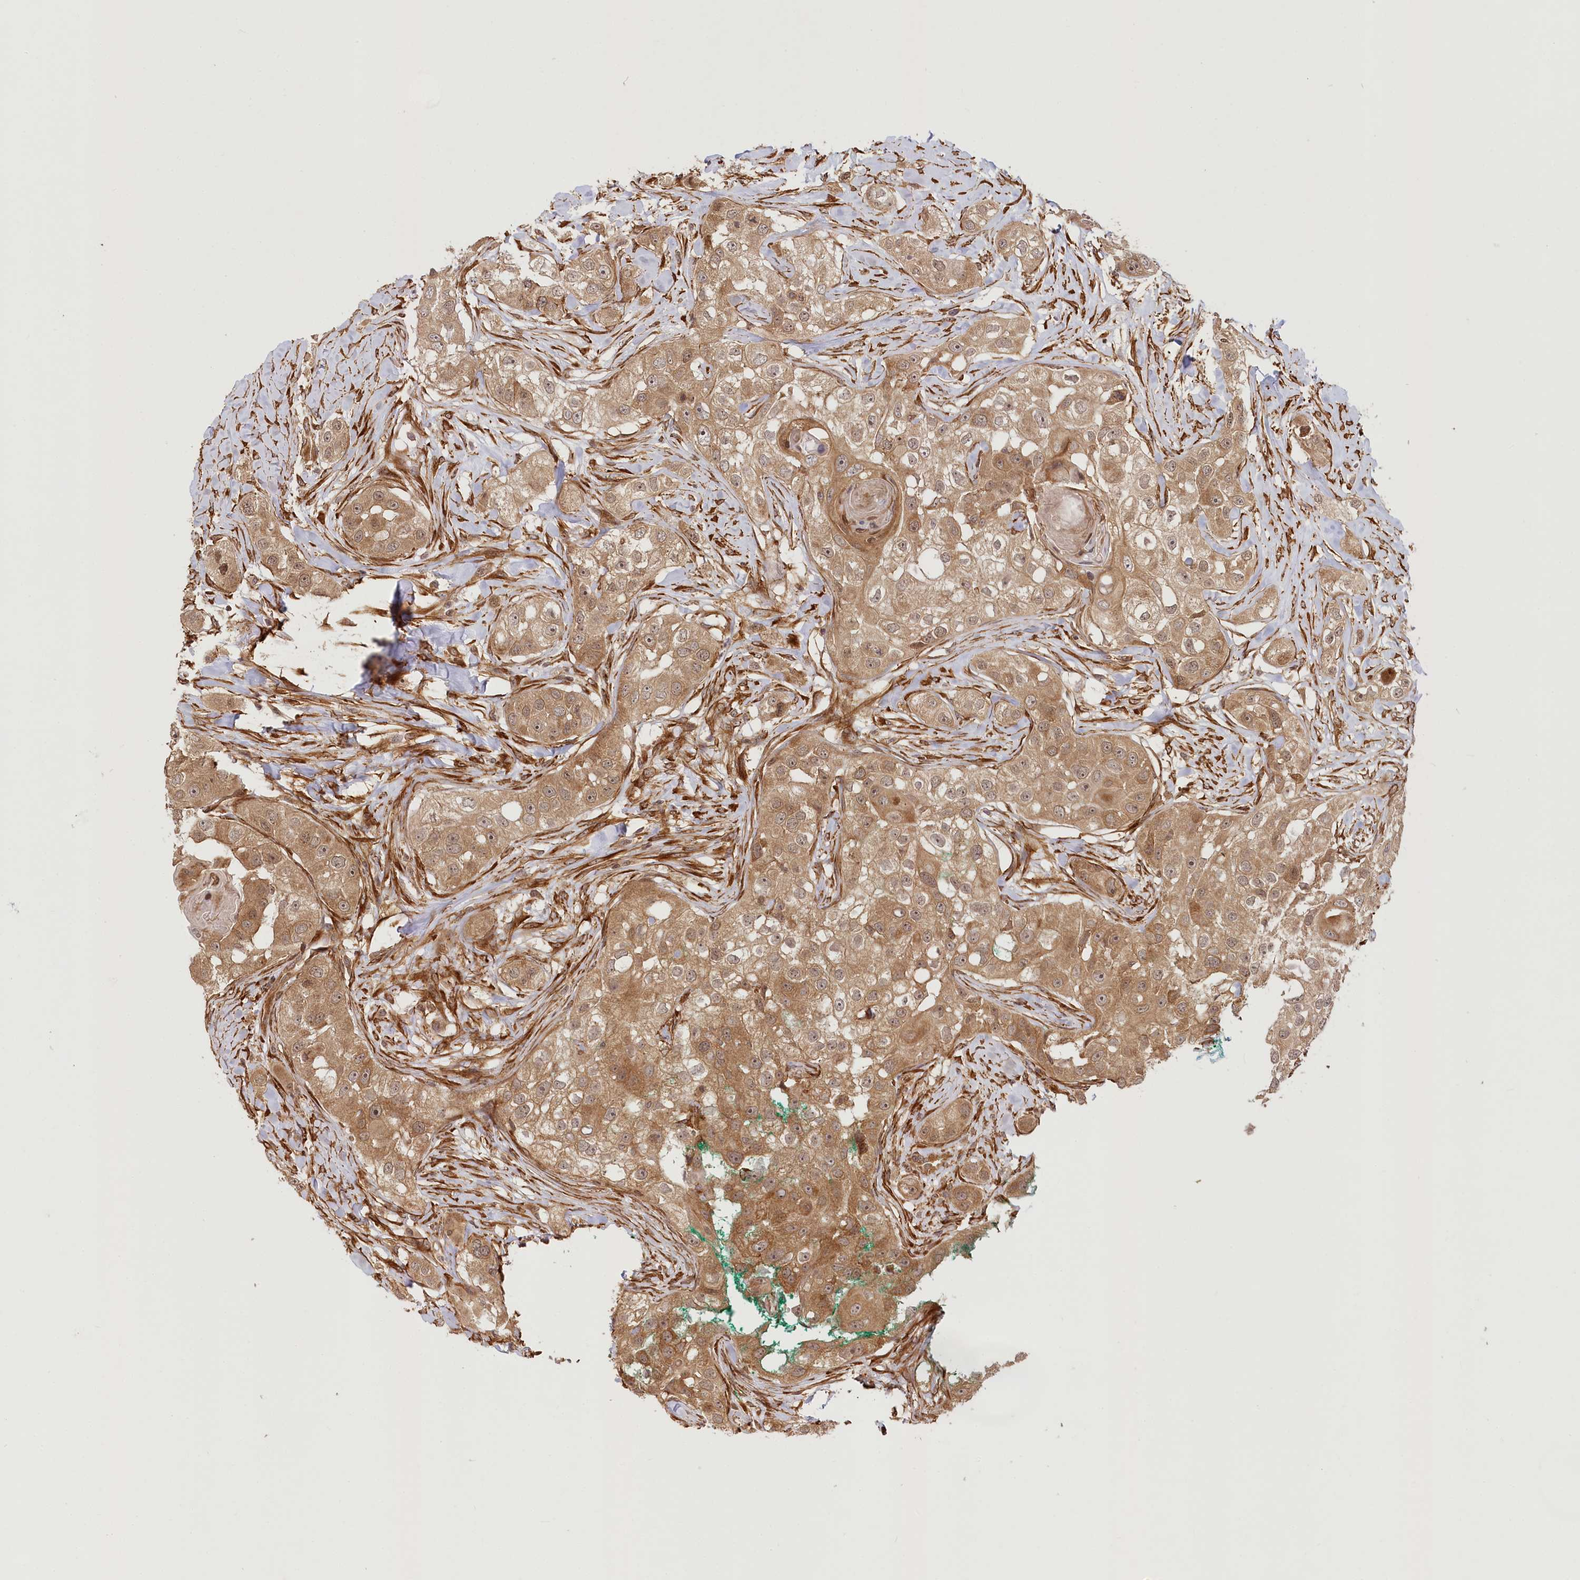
{"staining": {"intensity": "moderate", "quantity": ">75%", "location": "cytoplasmic/membranous,nuclear"}, "tissue": "head and neck cancer", "cell_type": "Tumor cells", "image_type": "cancer", "snomed": [{"axis": "morphology", "description": "Normal tissue, NOS"}, {"axis": "morphology", "description": "Squamous cell carcinoma, NOS"}, {"axis": "topography", "description": "Skeletal muscle"}, {"axis": "topography", "description": "Head-Neck"}], "caption": "Head and neck squamous cell carcinoma stained for a protein shows moderate cytoplasmic/membranous and nuclear positivity in tumor cells.", "gene": "CEP70", "patient": {"sex": "male", "age": 51}}